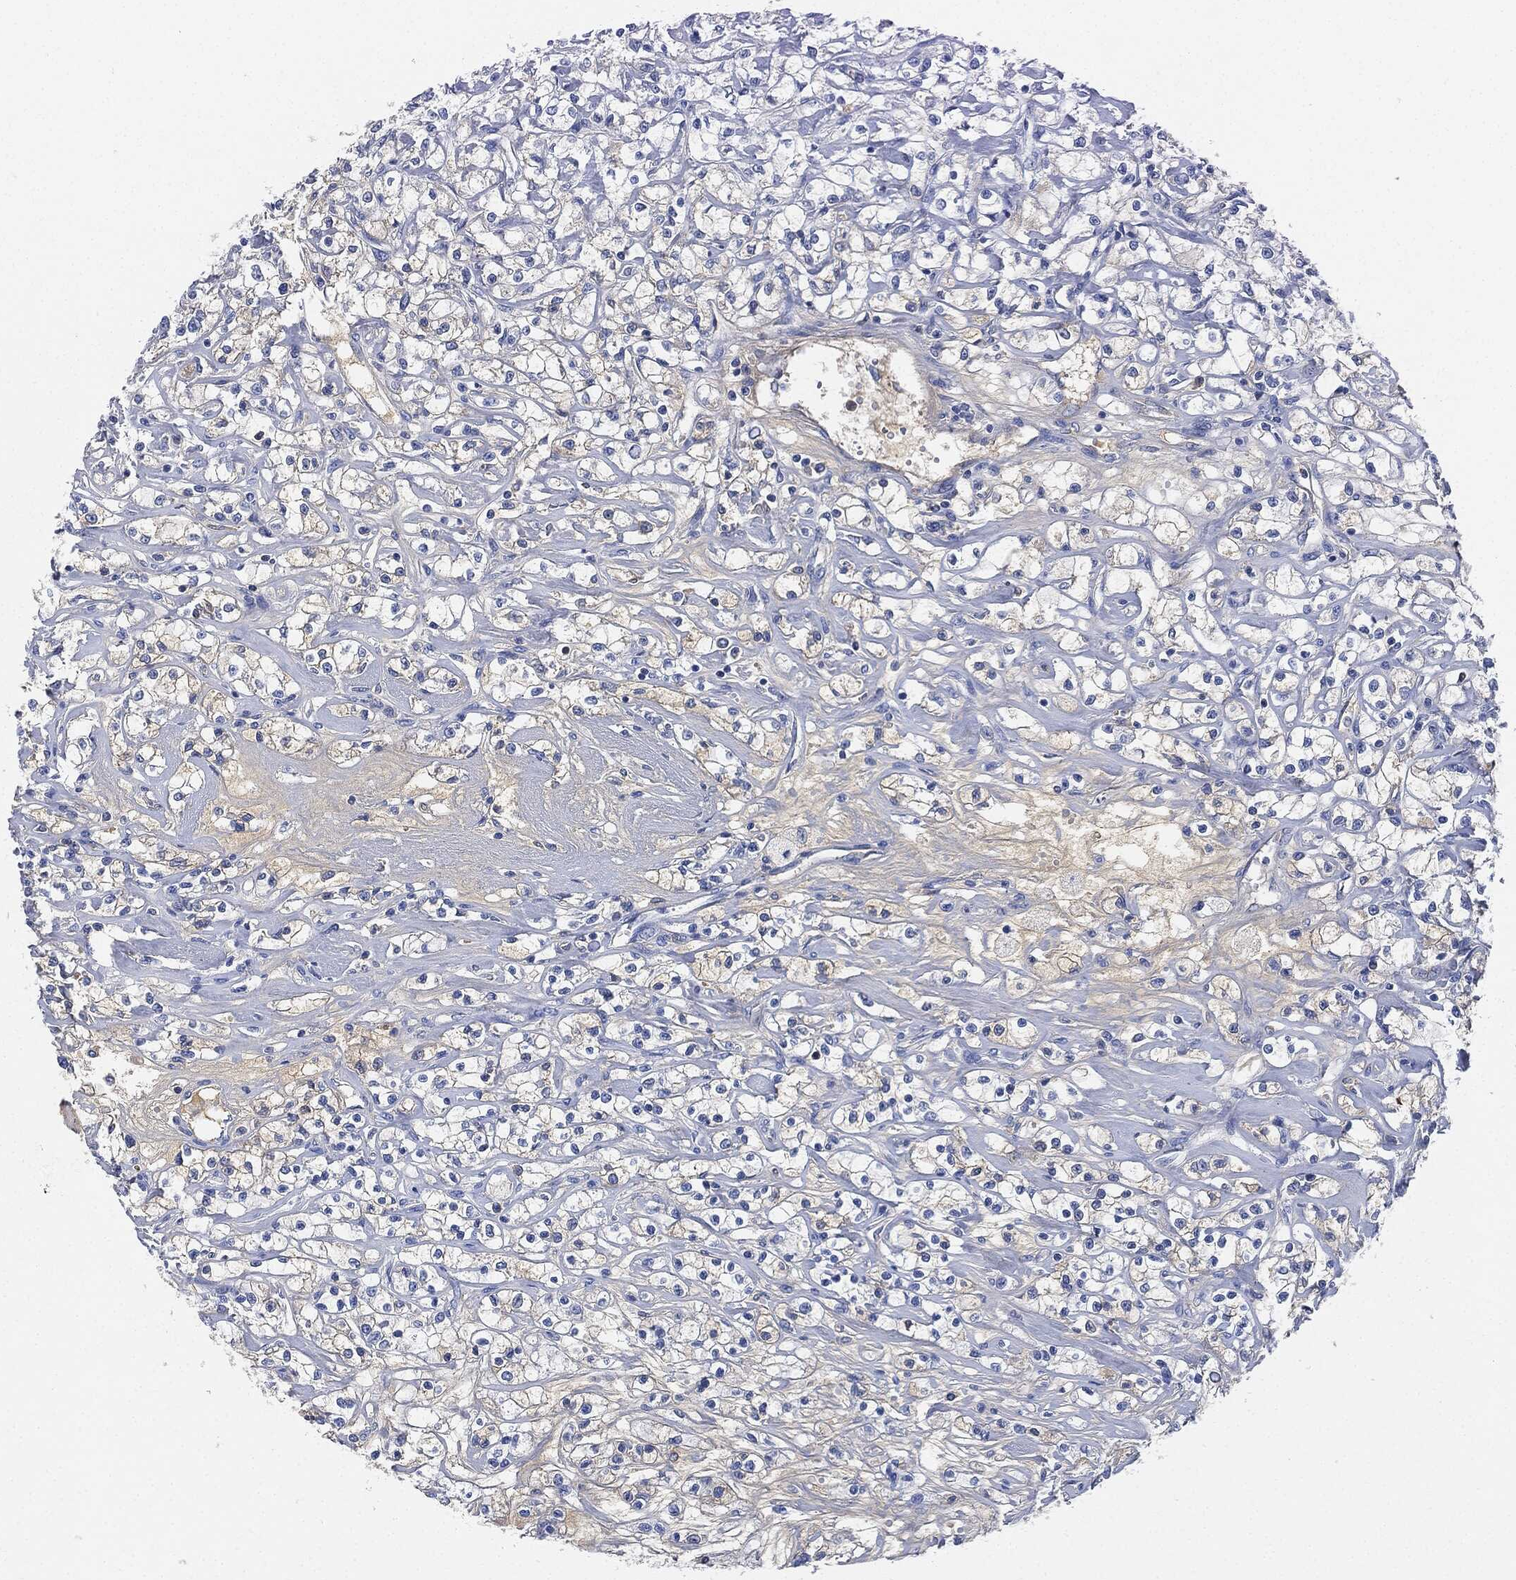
{"staining": {"intensity": "negative", "quantity": "none", "location": "none"}, "tissue": "renal cancer", "cell_type": "Tumor cells", "image_type": "cancer", "snomed": [{"axis": "morphology", "description": "Adenocarcinoma, NOS"}, {"axis": "topography", "description": "Kidney"}], "caption": "Renal cancer was stained to show a protein in brown. There is no significant staining in tumor cells.", "gene": "IGLV6-57", "patient": {"sex": "female", "age": 59}}